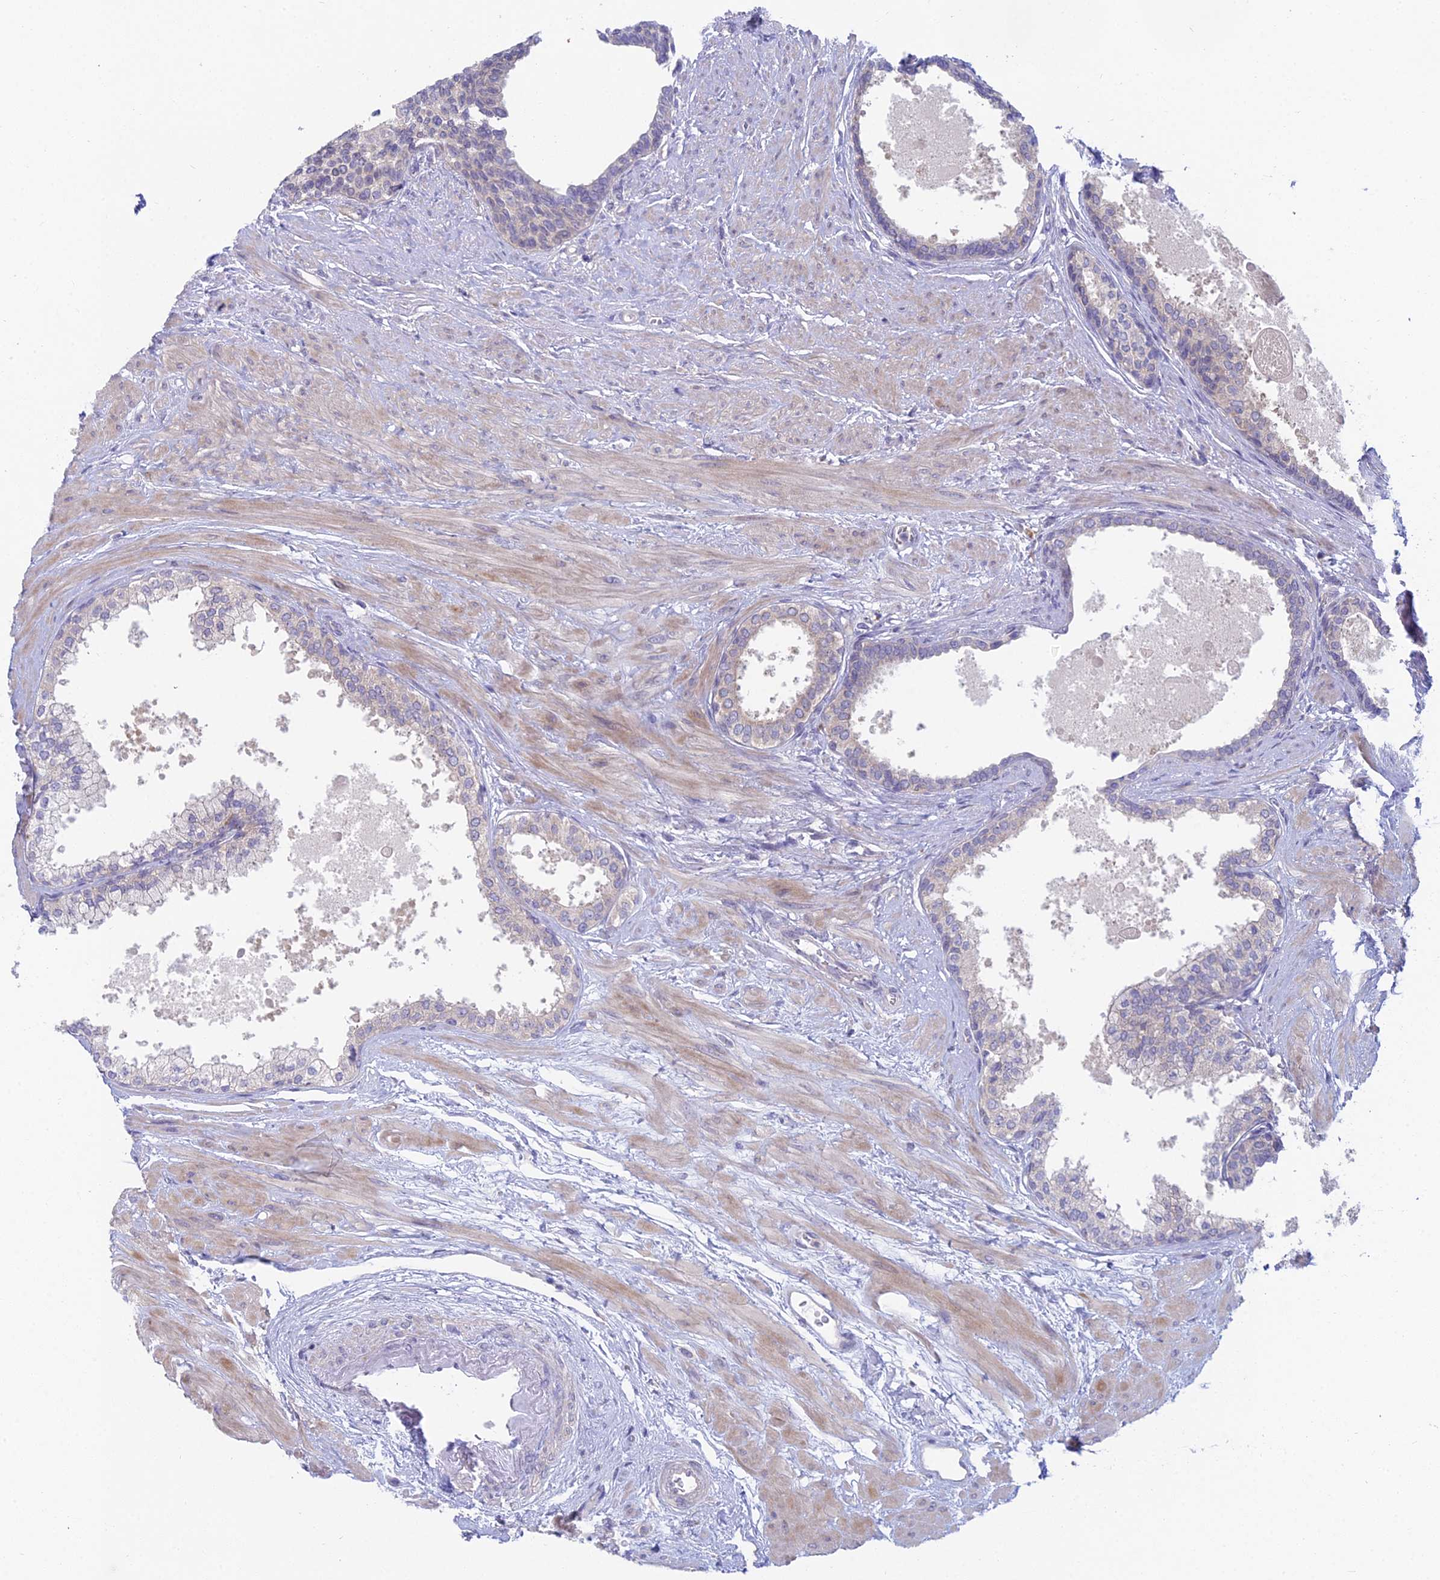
{"staining": {"intensity": "negative", "quantity": "none", "location": "none"}, "tissue": "prostate", "cell_type": "Glandular cells", "image_type": "normal", "snomed": [{"axis": "morphology", "description": "Normal tissue, NOS"}, {"axis": "topography", "description": "Prostate"}], "caption": "This is a histopathology image of immunohistochemistry staining of normal prostate, which shows no staining in glandular cells. Nuclei are stained in blue.", "gene": "METTL26", "patient": {"sex": "male", "age": 57}}